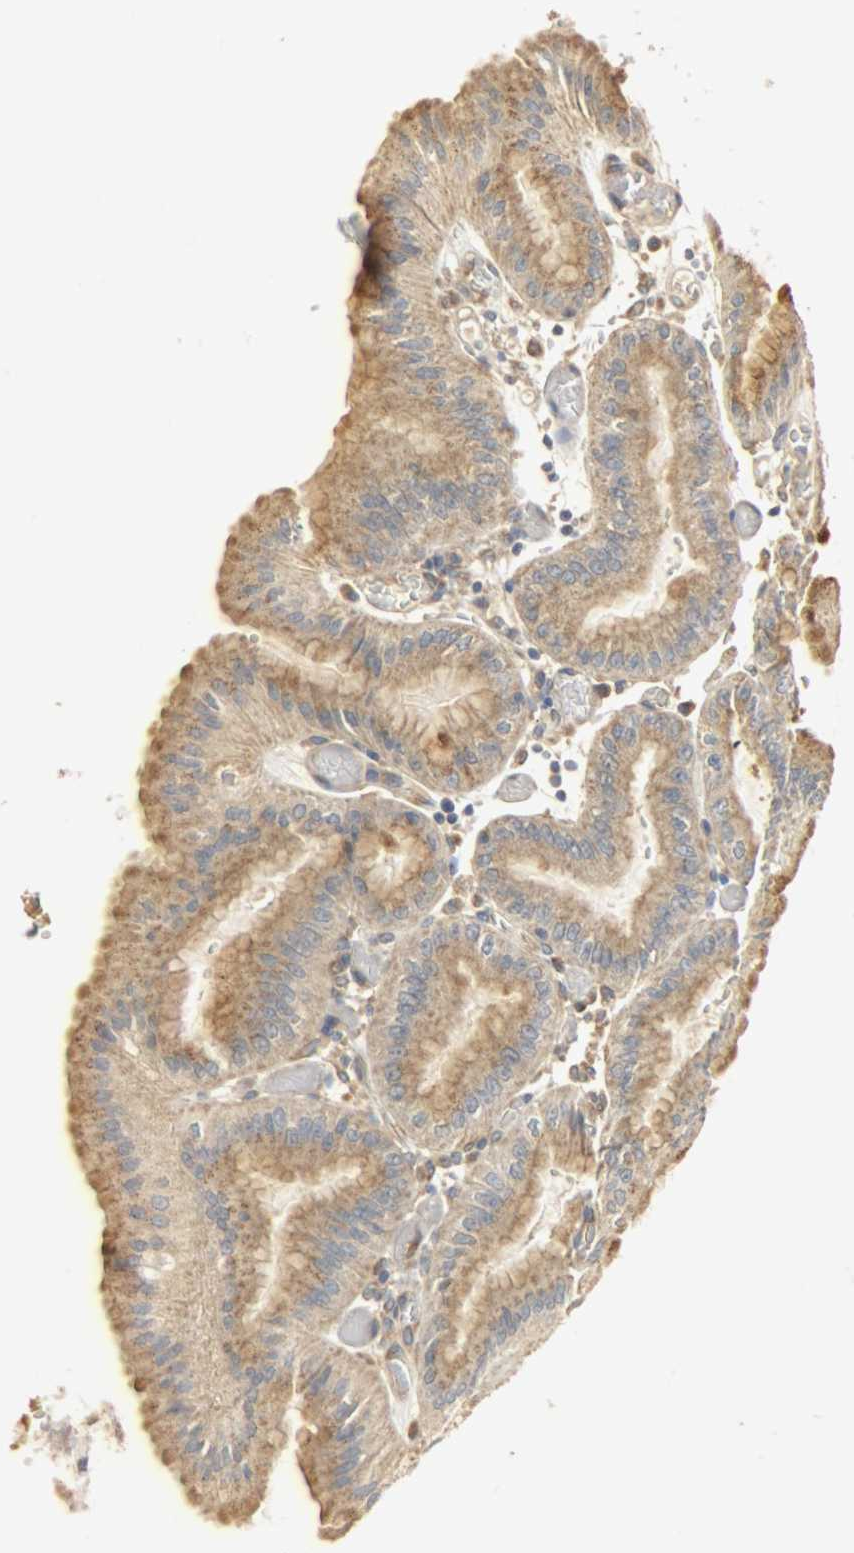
{"staining": {"intensity": "strong", "quantity": ">75%", "location": "cytoplasmic/membranous"}, "tissue": "stomach", "cell_type": "Glandular cells", "image_type": "normal", "snomed": [{"axis": "morphology", "description": "Normal tissue, NOS"}, {"axis": "topography", "description": "Stomach, lower"}], "caption": "Immunohistochemical staining of unremarkable stomach exhibits high levels of strong cytoplasmic/membranous staining in approximately >75% of glandular cells. Immunohistochemistry stains the protein in brown and the nuclei are stained blue.", "gene": "C1orf198", "patient": {"sex": "male", "age": 71}}